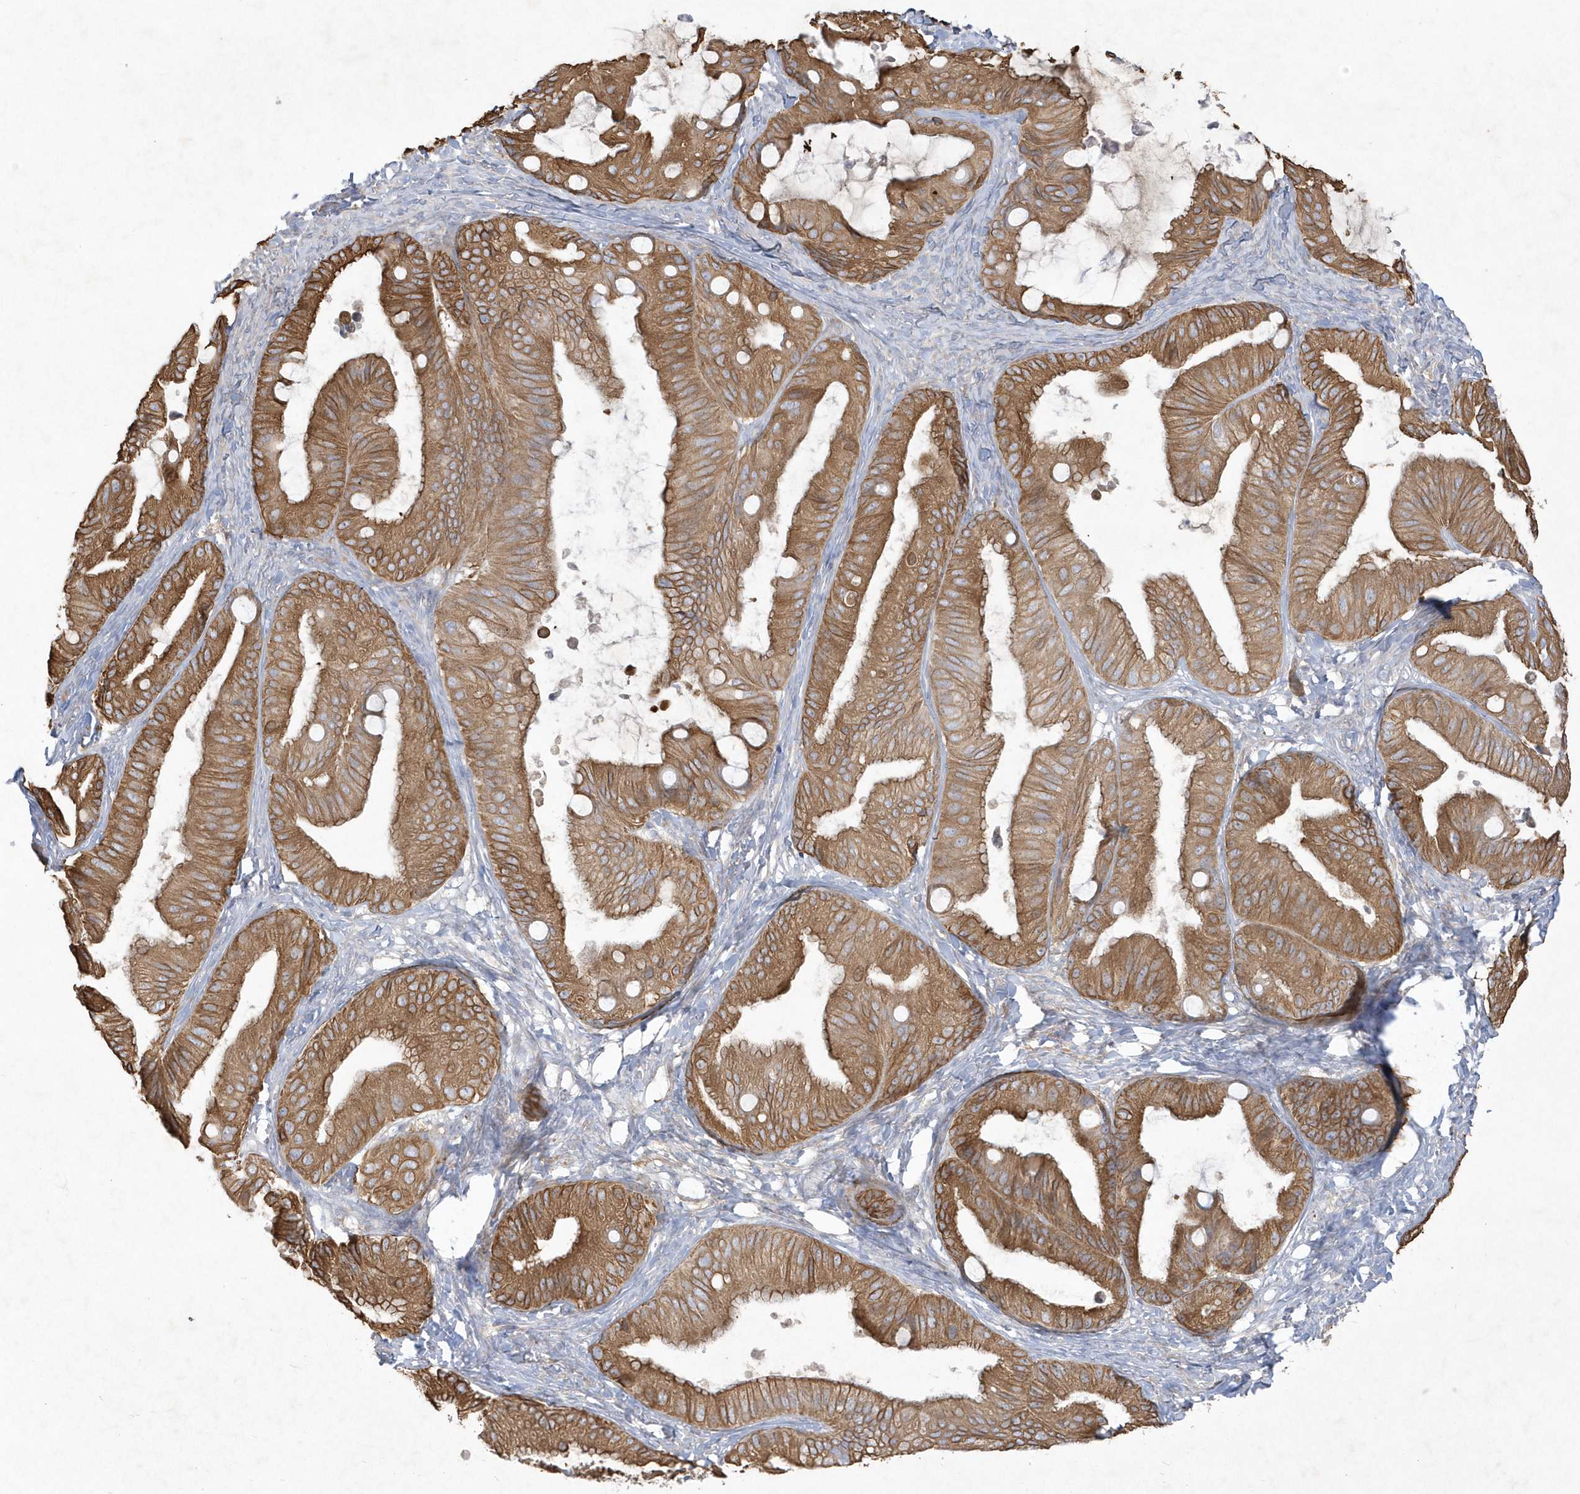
{"staining": {"intensity": "strong", "quantity": ">75%", "location": "cytoplasmic/membranous"}, "tissue": "ovarian cancer", "cell_type": "Tumor cells", "image_type": "cancer", "snomed": [{"axis": "morphology", "description": "Cystadenocarcinoma, mucinous, NOS"}, {"axis": "topography", "description": "Ovary"}], "caption": "An IHC micrograph of tumor tissue is shown. Protein staining in brown labels strong cytoplasmic/membranous positivity in ovarian mucinous cystadenocarcinoma within tumor cells.", "gene": "LARS1", "patient": {"sex": "female", "age": 71}}